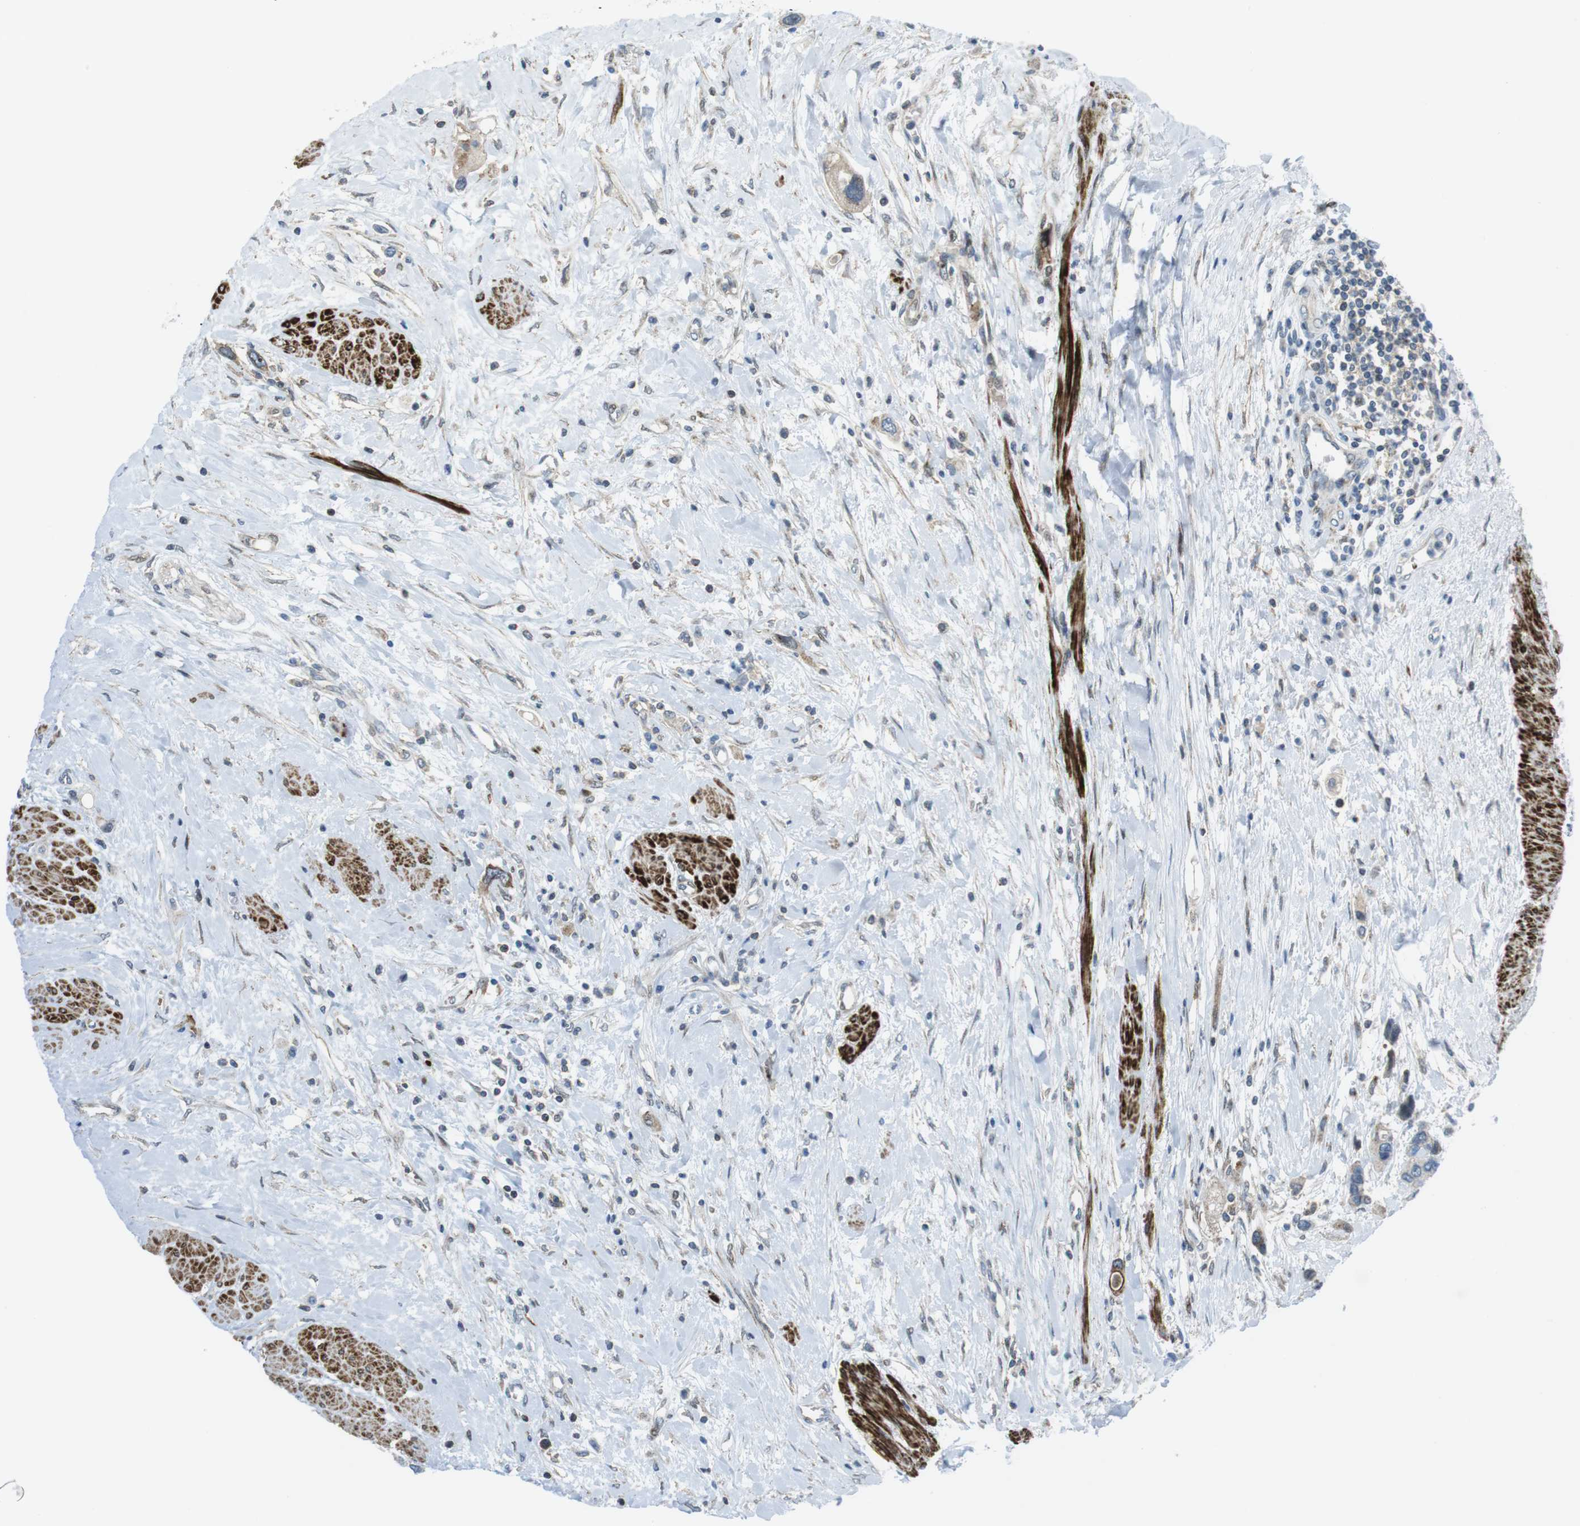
{"staining": {"intensity": "weak", "quantity": ">75%", "location": "cytoplasmic/membranous"}, "tissue": "urothelial cancer", "cell_type": "Tumor cells", "image_type": "cancer", "snomed": [{"axis": "morphology", "description": "Urothelial carcinoma, High grade"}, {"axis": "topography", "description": "Urinary bladder"}], "caption": "Urothelial cancer stained for a protein (brown) reveals weak cytoplasmic/membranous positive positivity in approximately >75% of tumor cells.", "gene": "CUL7", "patient": {"sex": "female", "age": 56}}